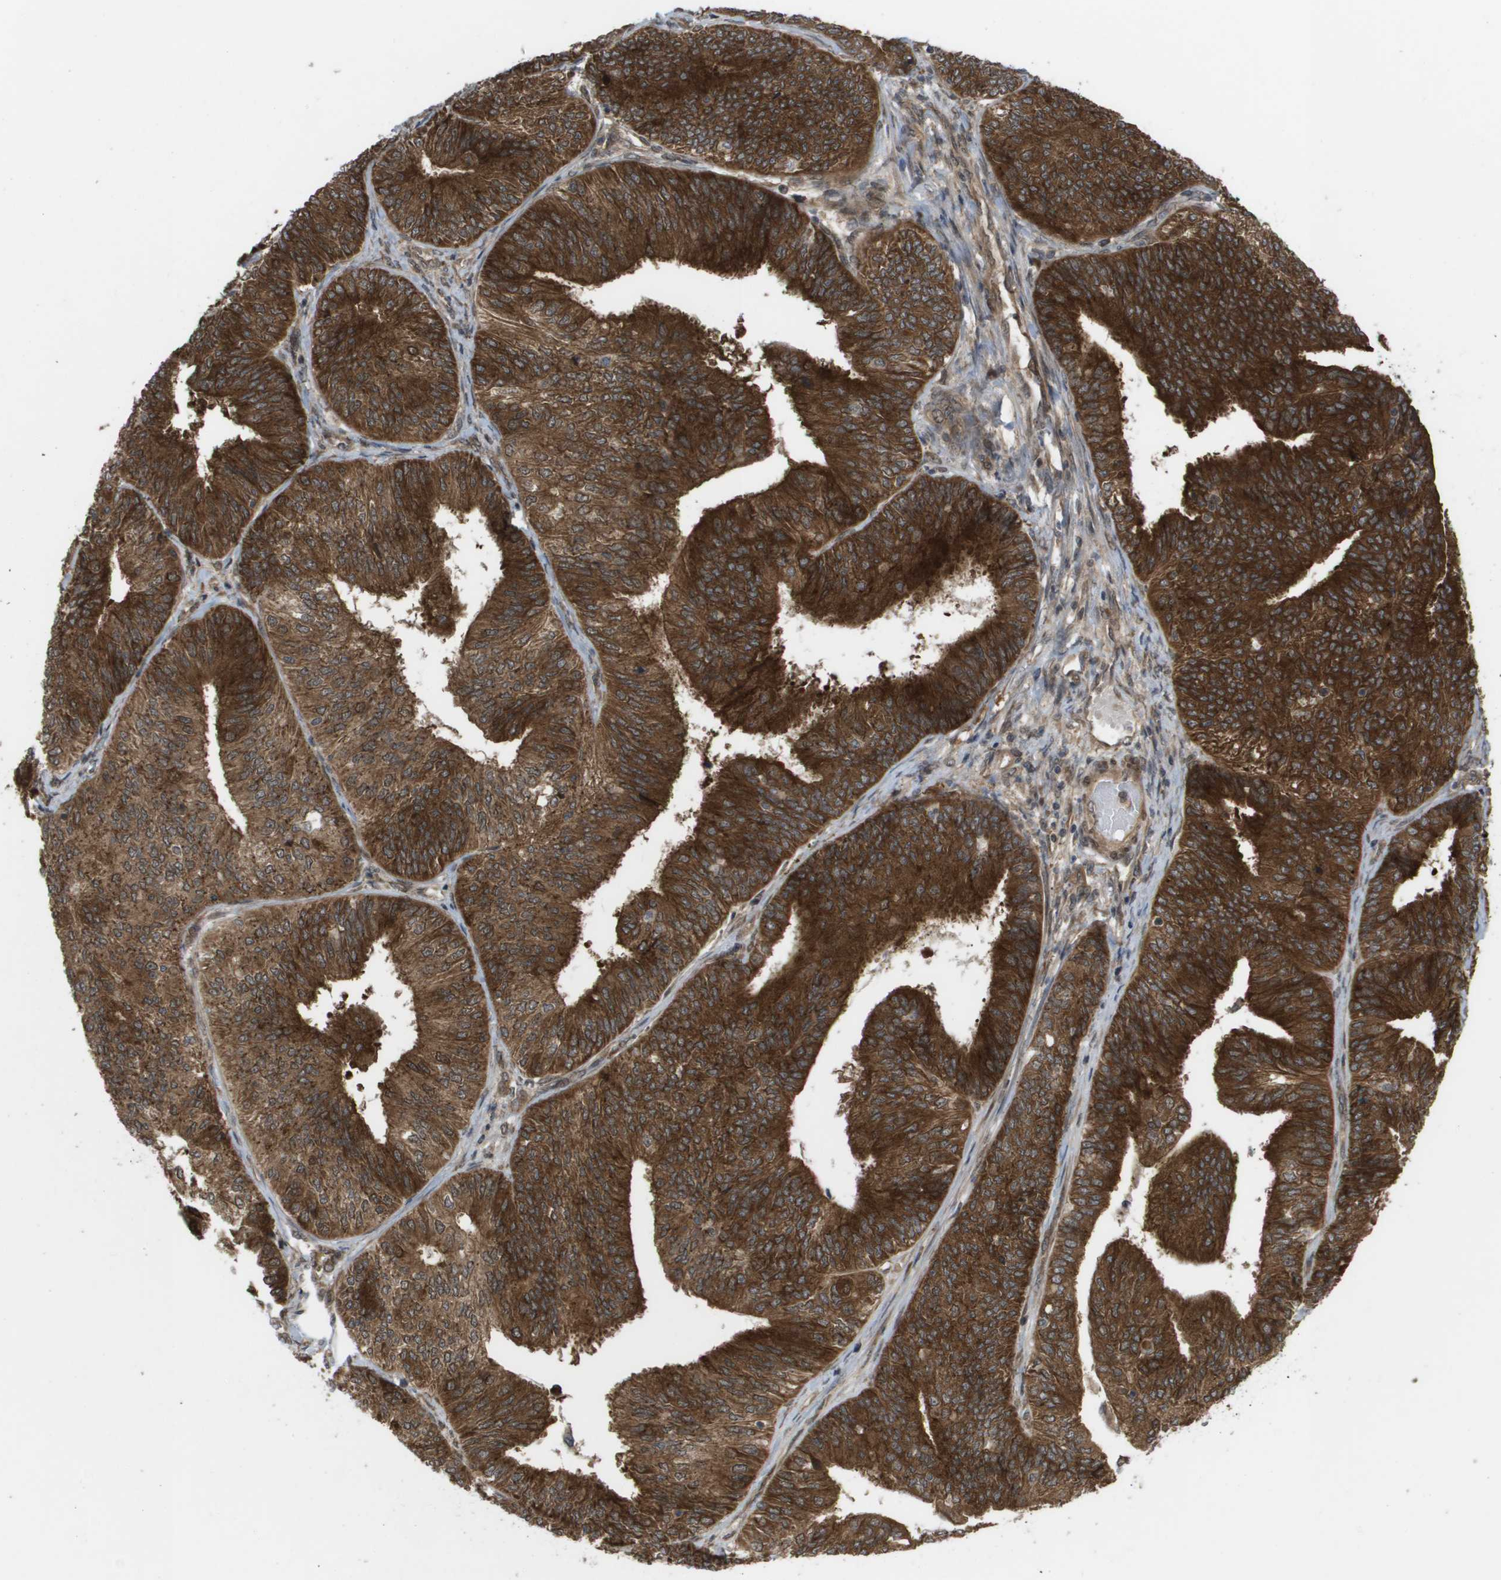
{"staining": {"intensity": "strong", "quantity": ">75%", "location": "cytoplasmic/membranous"}, "tissue": "endometrial cancer", "cell_type": "Tumor cells", "image_type": "cancer", "snomed": [{"axis": "morphology", "description": "Adenocarcinoma, NOS"}, {"axis": "topography", "description": "Endometrium"}], "caption": "This histopathology image exhibits endometrial adenocarcinoma stained with IHC to label a protein in brown. The cytoplasmic/membranous of tumor cells show strong positivity for the protein. Nuclei are counter-stained blue.", "gene": "CTPS2", "patient": {"sex": "female", "age": 58}}